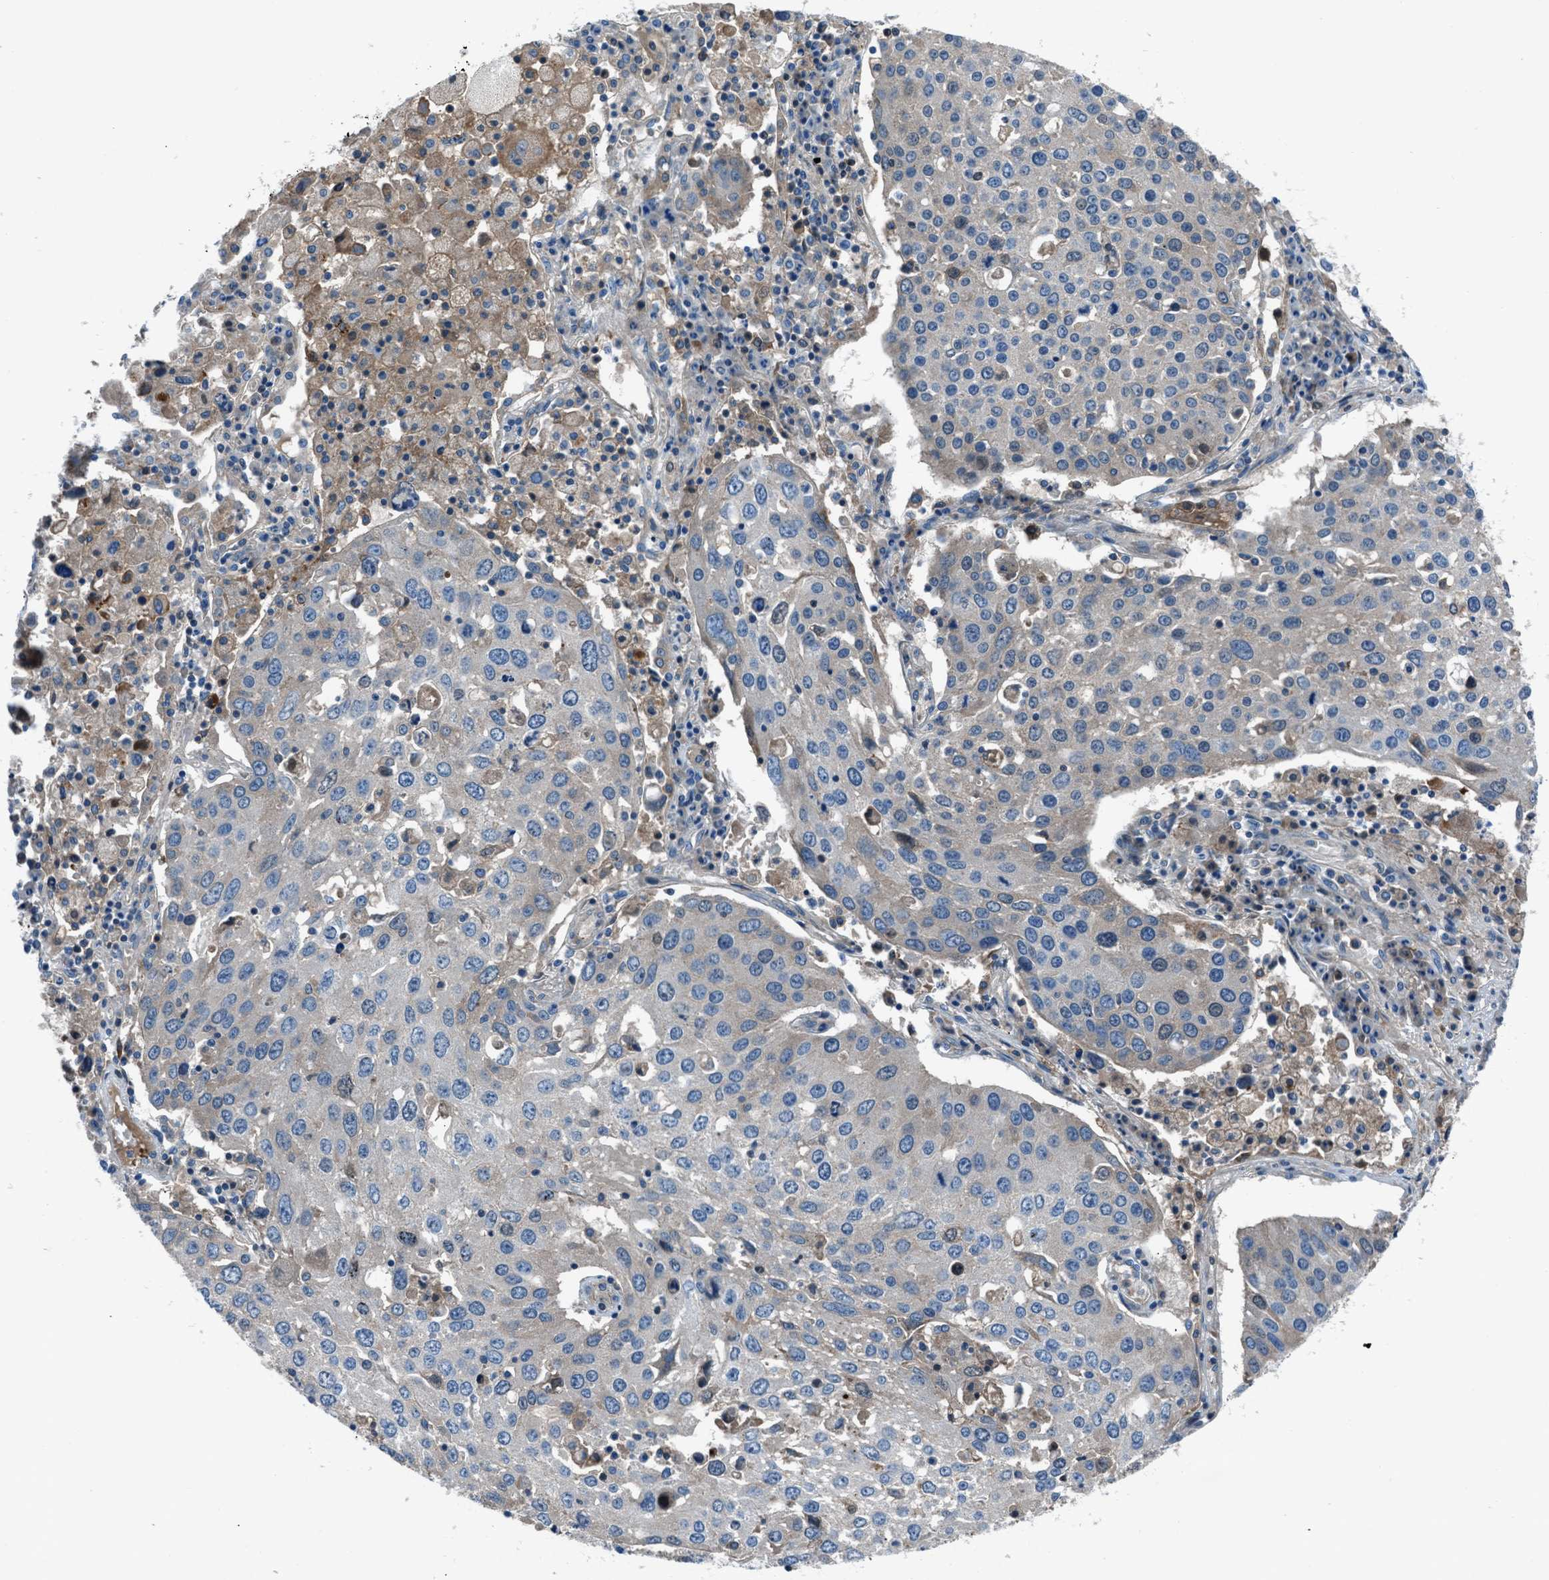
{"staining": {"intensity": "weak", "quantity": "<25%", "location": "cytoplasmic/membranous"}, "tissue": "lung cancer", "cell_type": "Tumor cells", "image_type": "cancer", "snomed": [{"axis": "morphology", "description": "Squamous cell carcinoma, NOS"}, {"axis": "topography", "description": "Lung"}], "caption": "Protein analysis of lung squamous cell carcinoma demonstrates no significant staining in tumor cells.", "gene": "SLC38A6", "patient": {"sex": "male", "age": 65}}